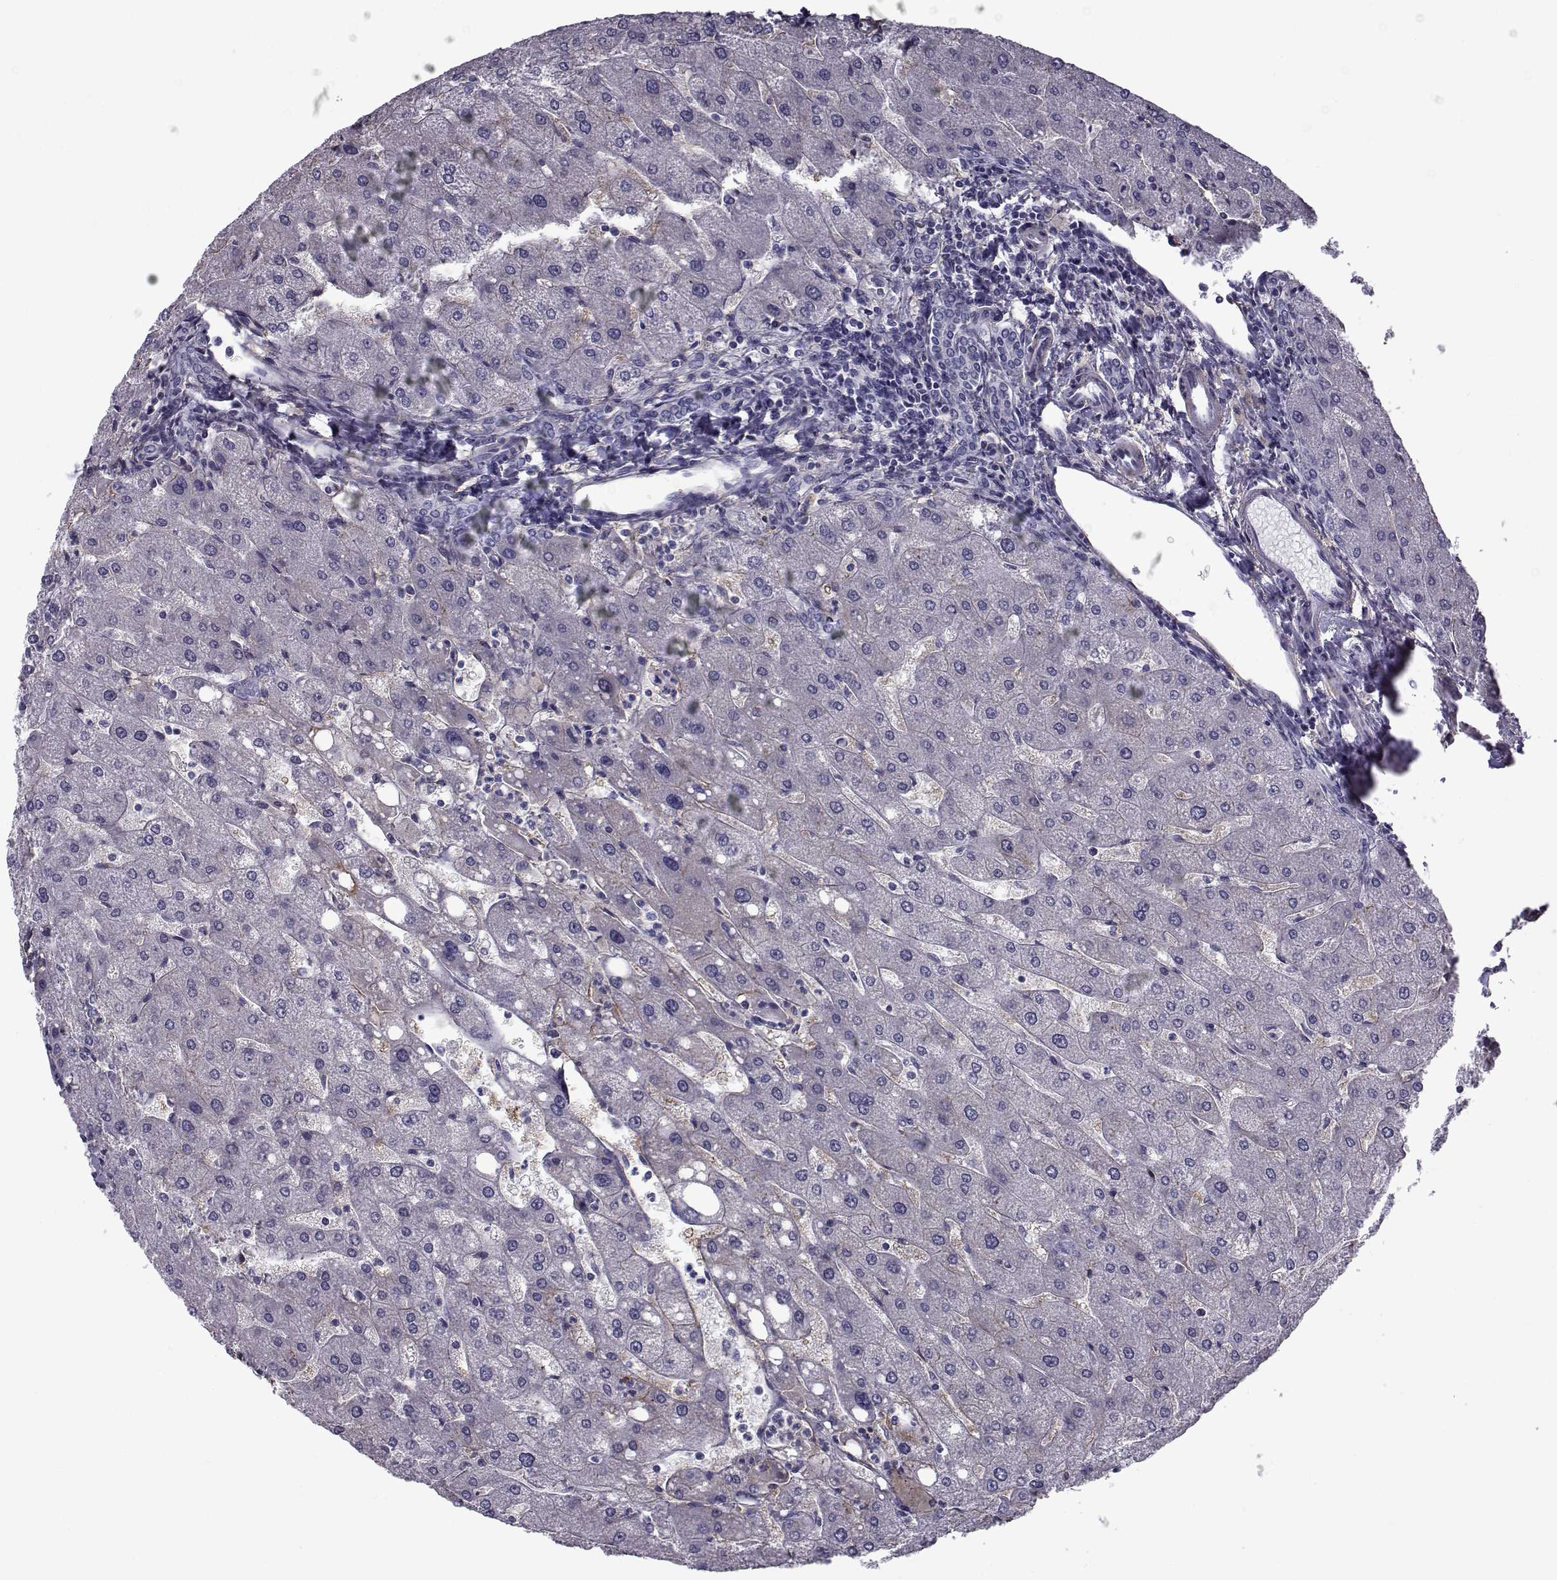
{"staining": {"intensity": "negative", "quantity": "none", "location": "none"}, "tissue": "liver", "cell_type": "Cholangiocytes", "image_type": "normal", "snomed": [{"axis": "morphology", "description": "Normal tissue, NOS"}, {"axis": "topography", "description": "Liver"}], "caption": "Liver stained for a protein using IHC exhibits no expression cholangiocytes.", "gene": "LRRC27", "patient": {"sex": "male", "age": 67}}